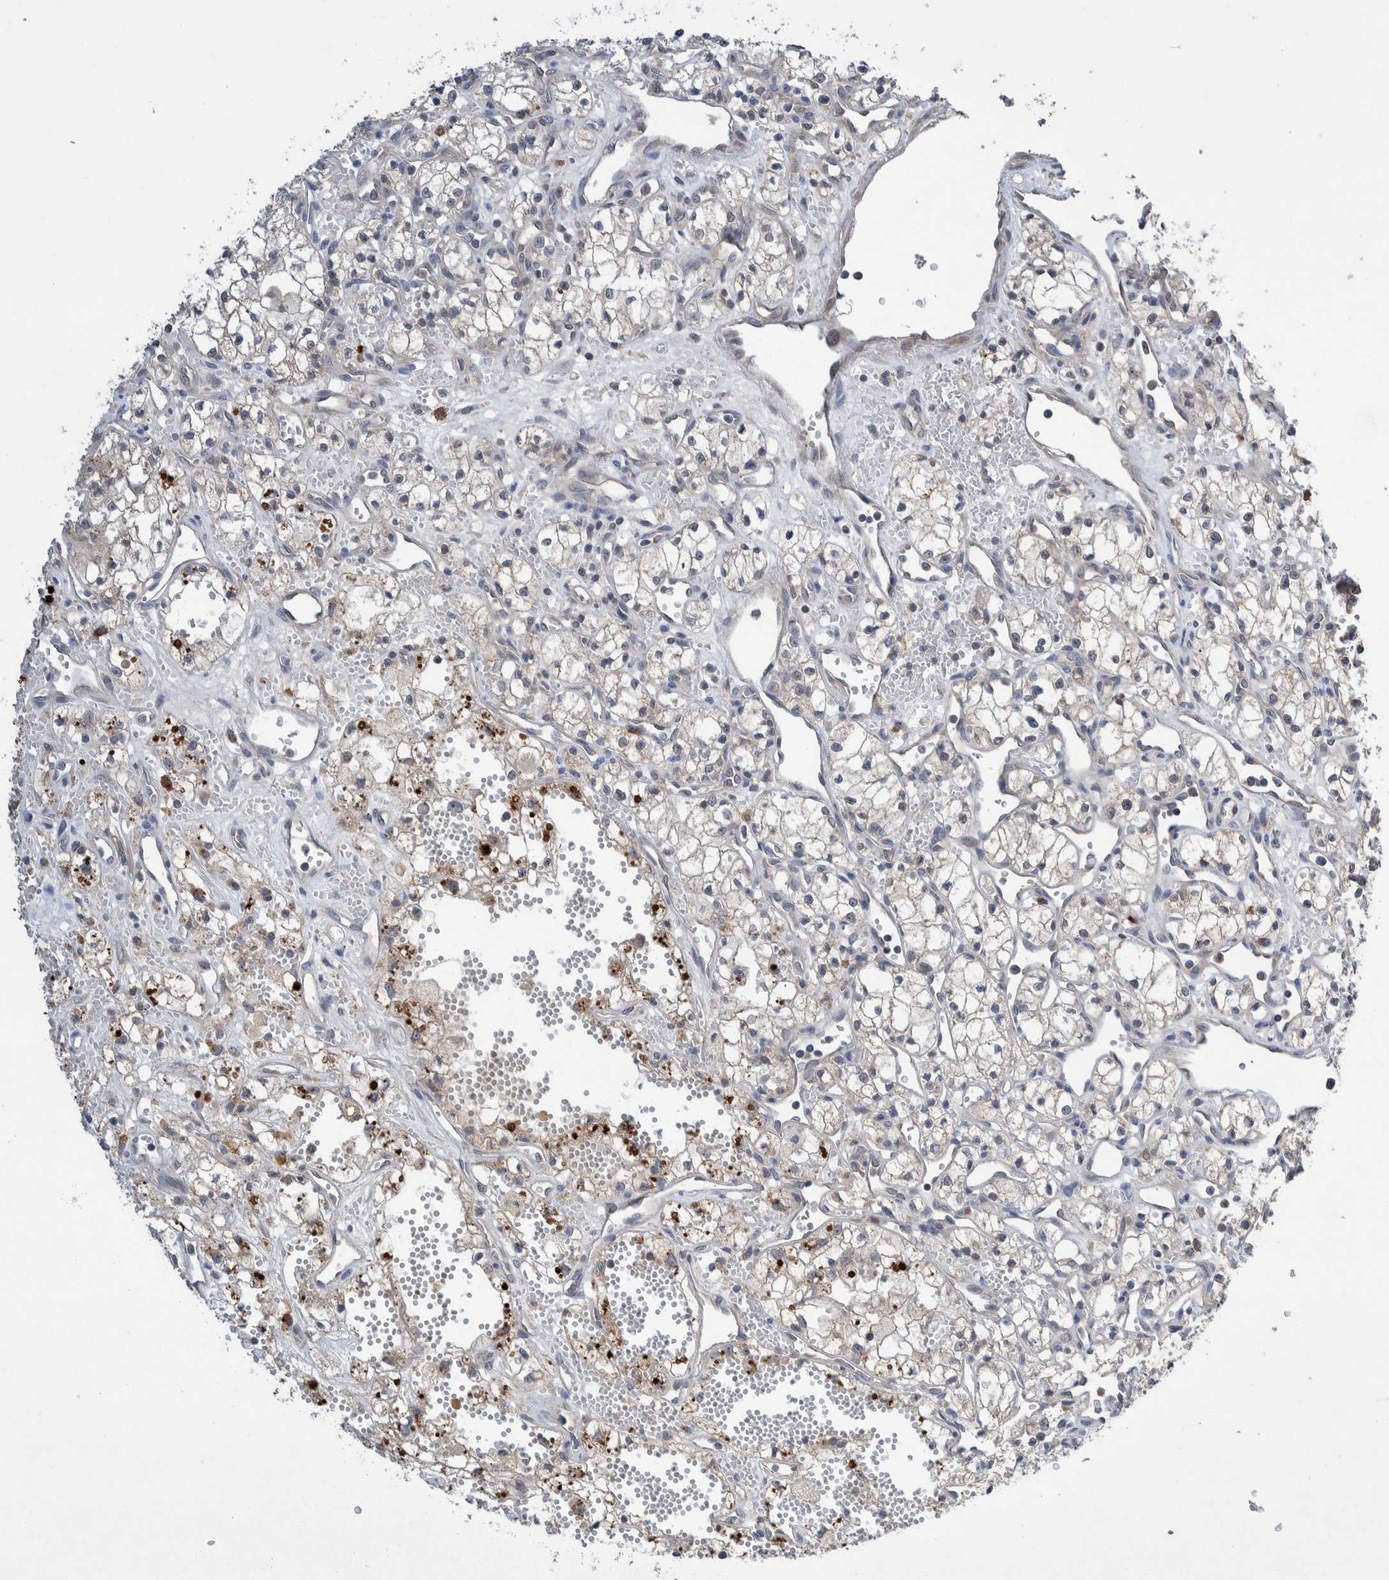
{"staining": {"intensity": "weak", "quantity": "<25%", "location": "cytoplasmic/membranous"}, "tissue": "renal cancer", "cell_type": "Tumor cells", "image_type": "cancer", "snomed": [{"axis": "morphology", "description": "Adenocarcinoma, NOS"}, {"axis": "topography", "description": "Kidney"}], "caption": "This photomicrograph is of renal cancer (adenocarcinoma) stained with IHC to label a protein in brown with the nuclei are counter-stained blue. There is no expression in tumor cells.", "gene": "PLPBP", "patient": {"sex": "male", "age": 59}}